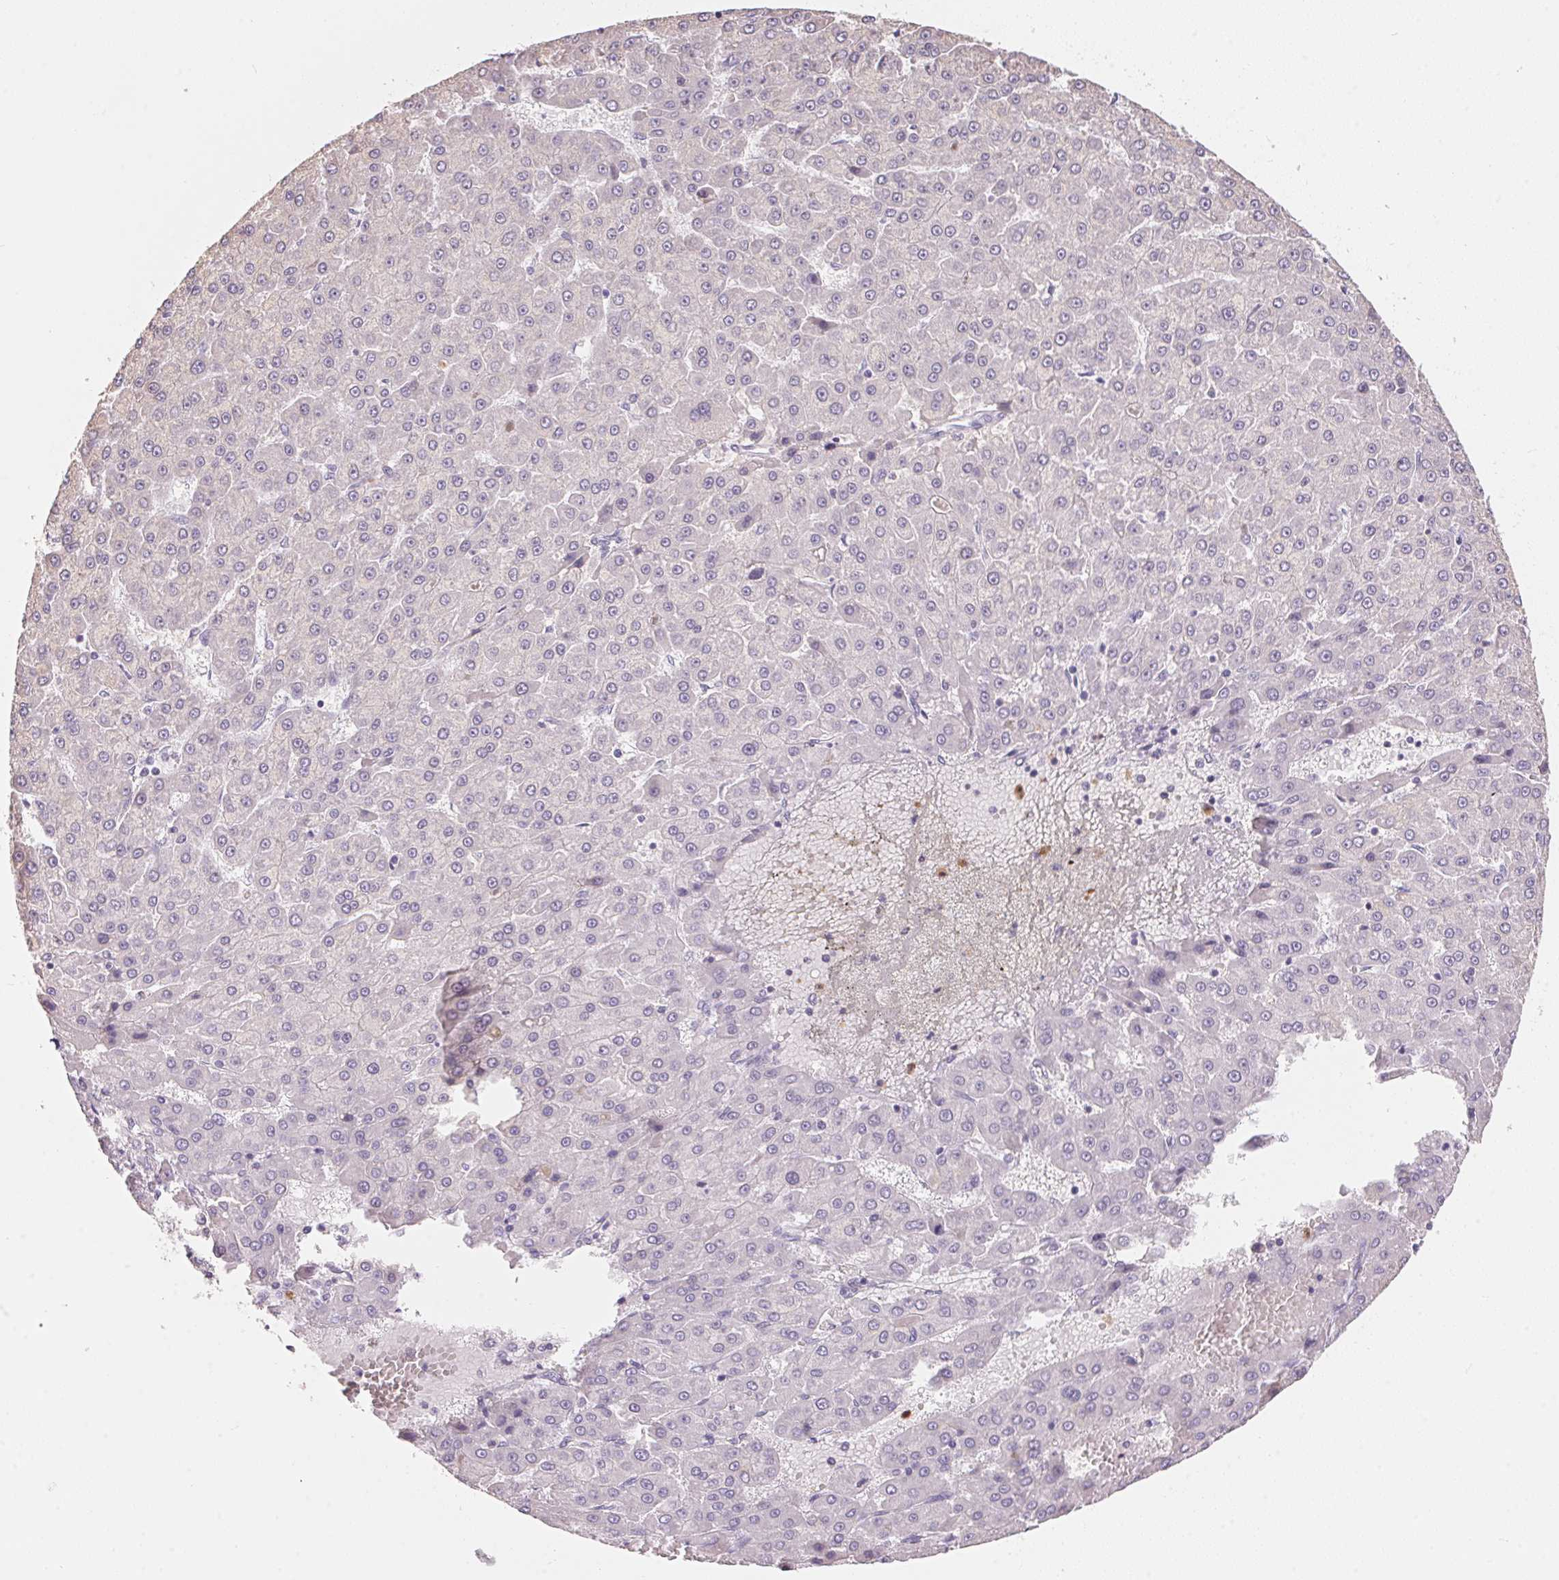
{"staining": {"intensity": "negative", "quantity": "none", "location": "none"}, "tissue": "liver cancer", "cell_type": "Tumor cells", "image_type": "cancer", "snomed": [{"axis": "morphology", "description": "Carcinoma, Hepatocellular, NOS"}, {"axis": "topography", "description": "Liver"}], "caption": "DAB (3,3'-diaminobenzidine) immunohistochemical staining of liver hepatocellular carcinoma reveals no significant staining in tumor cells.", "gene": "SERPINB1", "patient": {"sex": "male", "age": 78}}